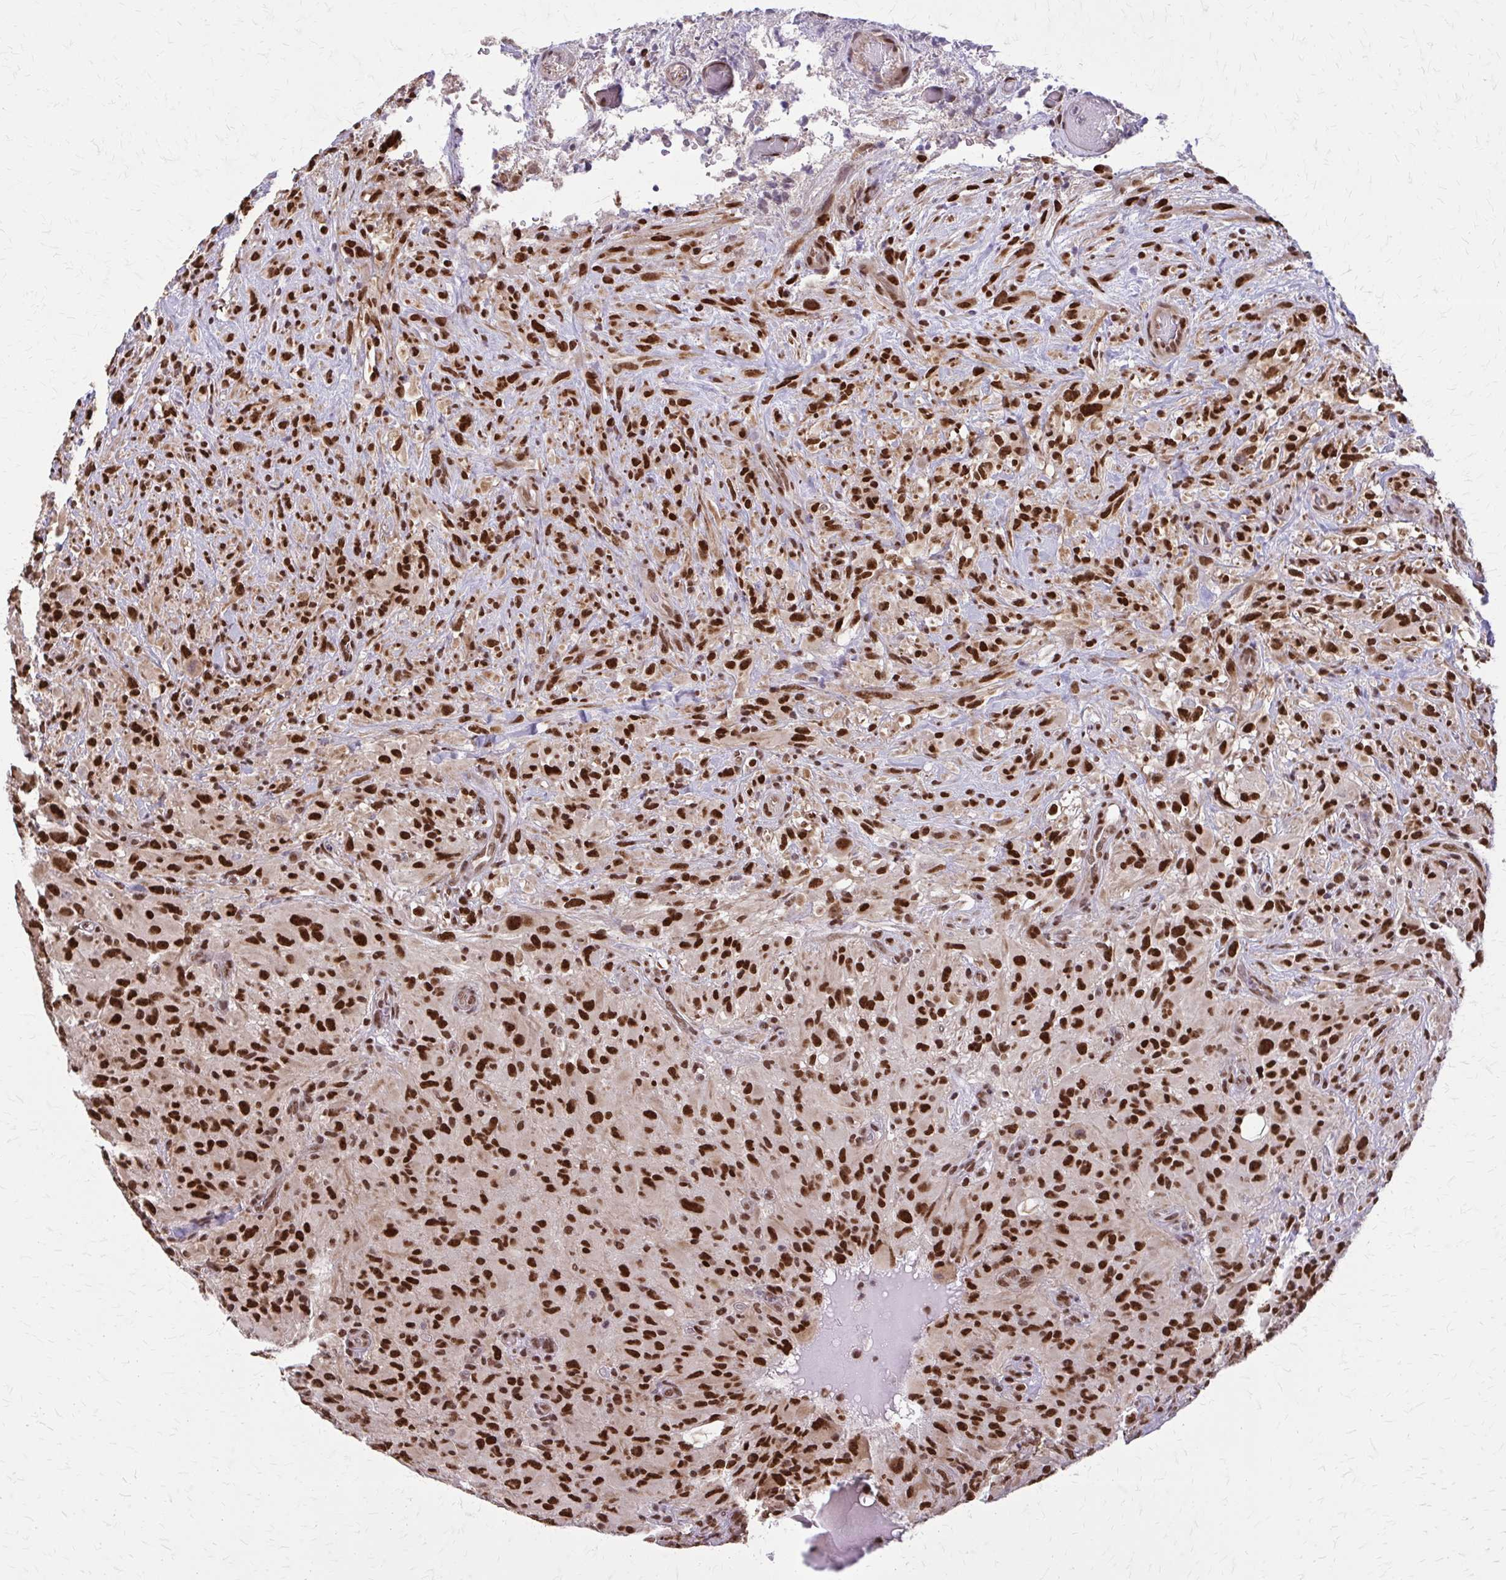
{"staining": {"intensity": "strong", "quantity": ">75%", "location": "nuclear"}, "tissue": "glioma", "cell_type": "Tumor cells", "image_type": "cancer", "snomed": [{"axis": "morphology", "description": "Glioma, malignant, High grade"}, {"axis": "topography", "description": "Brain"}], "caption": "Glioma tissue displays strong nuclear staining in about >75% of tumor cells, visualized by immunohistochemistry.", "gene": "TTF1", "patient": {"sex": "male", "age": 71}}